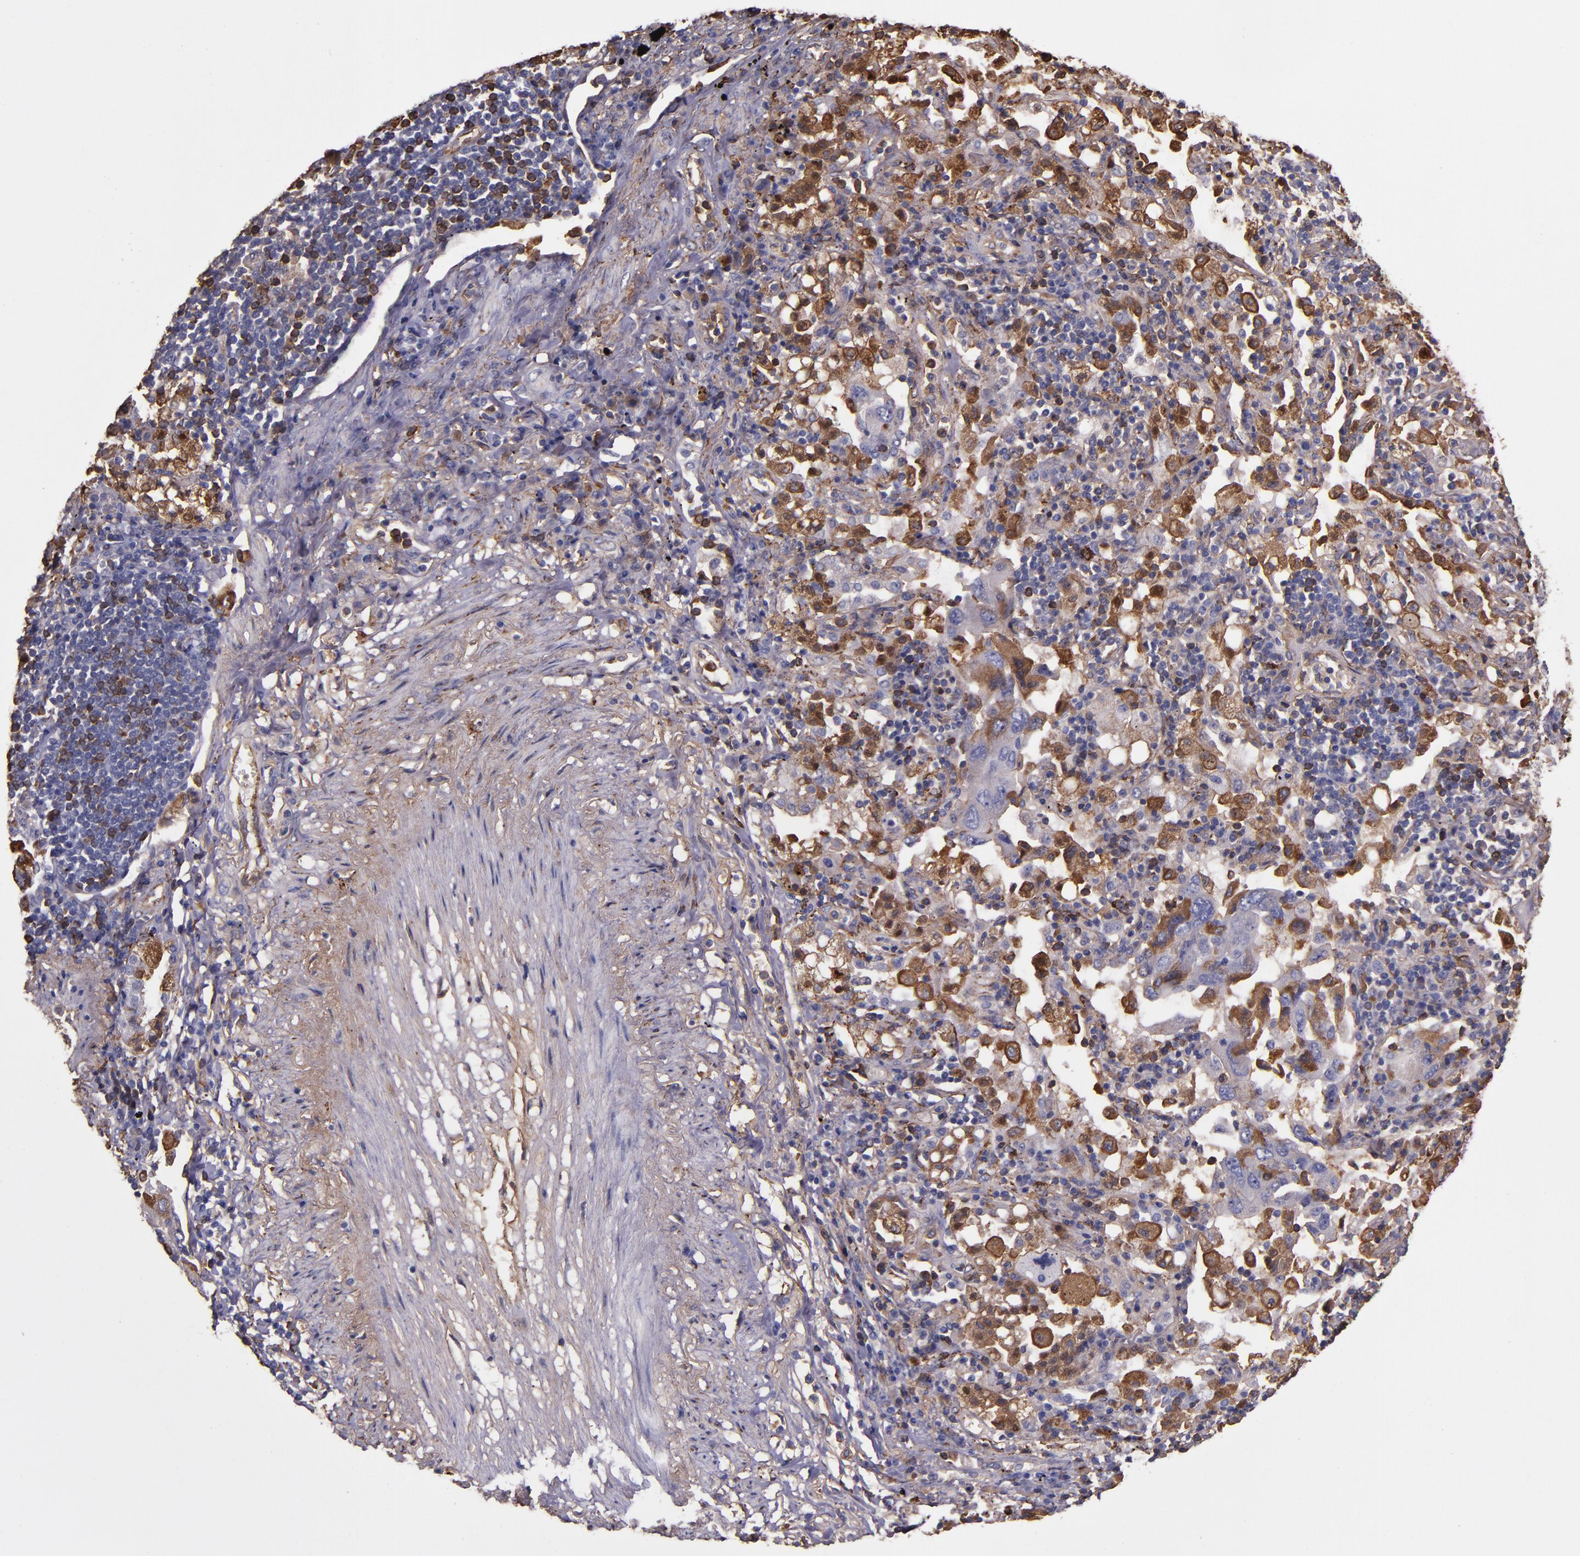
{"staining": {"intensity": "moderate", "quantity": "<25%", "location": "cytoplasmic/membranous"}, "tissue": "lung cancer", "cell_type": "Tumor cells", "image_type": "cancer", "snomed": [{"axis": "morphology", "description": "Adenocarcinoma, NOS"}, {"axis": "topography", "description": "Lung"}], "caption": "An image showing moderate cytoplasmic/membranous expression in approximately <25% of tumor cells in lung adenocarcinoma, as visualized by brown immunohistochemical staining.", "gene": "A2M", "patient": {"sex": "female", "age": 65}}